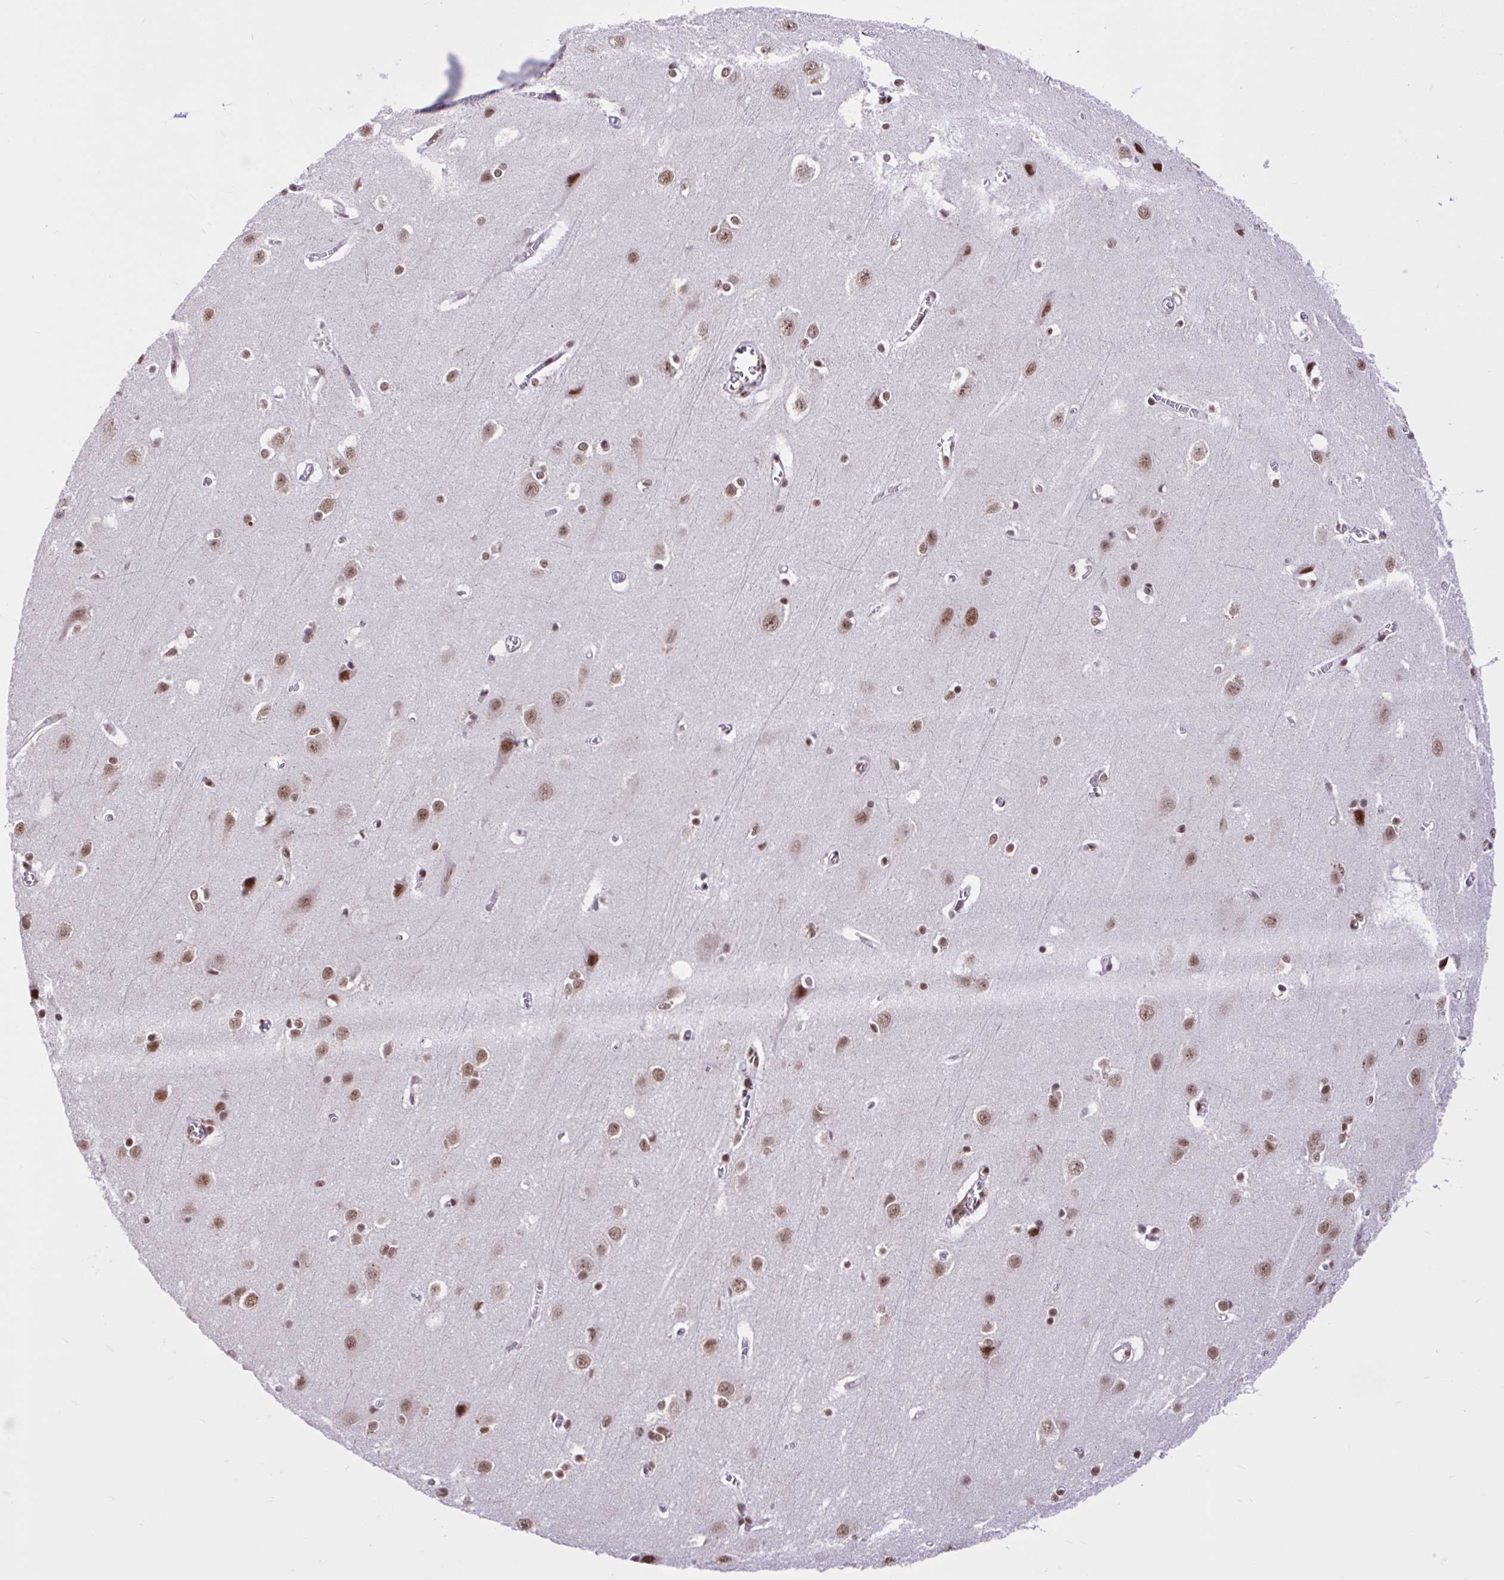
{"staining": {"intensity": "weak", "quantity": ">75%", "location": "nuclear"}, "tissue": "cerebral cortex", "cell_type": "Endothelial cells", "image_type": "normal", "snomed": [{"axis": "morphology", "description": "Normal tissue, NOS"}, {"axis": "topography", "description": "Cerebral cortex"}], "caption": "Cerebral cortex stained with immunohistochemistry (IHC) shows weak nuclear positivity in about >75% of endothelial cells.", "gene": "CCDC12", "patient": {"sex": "male", "age": 37}}